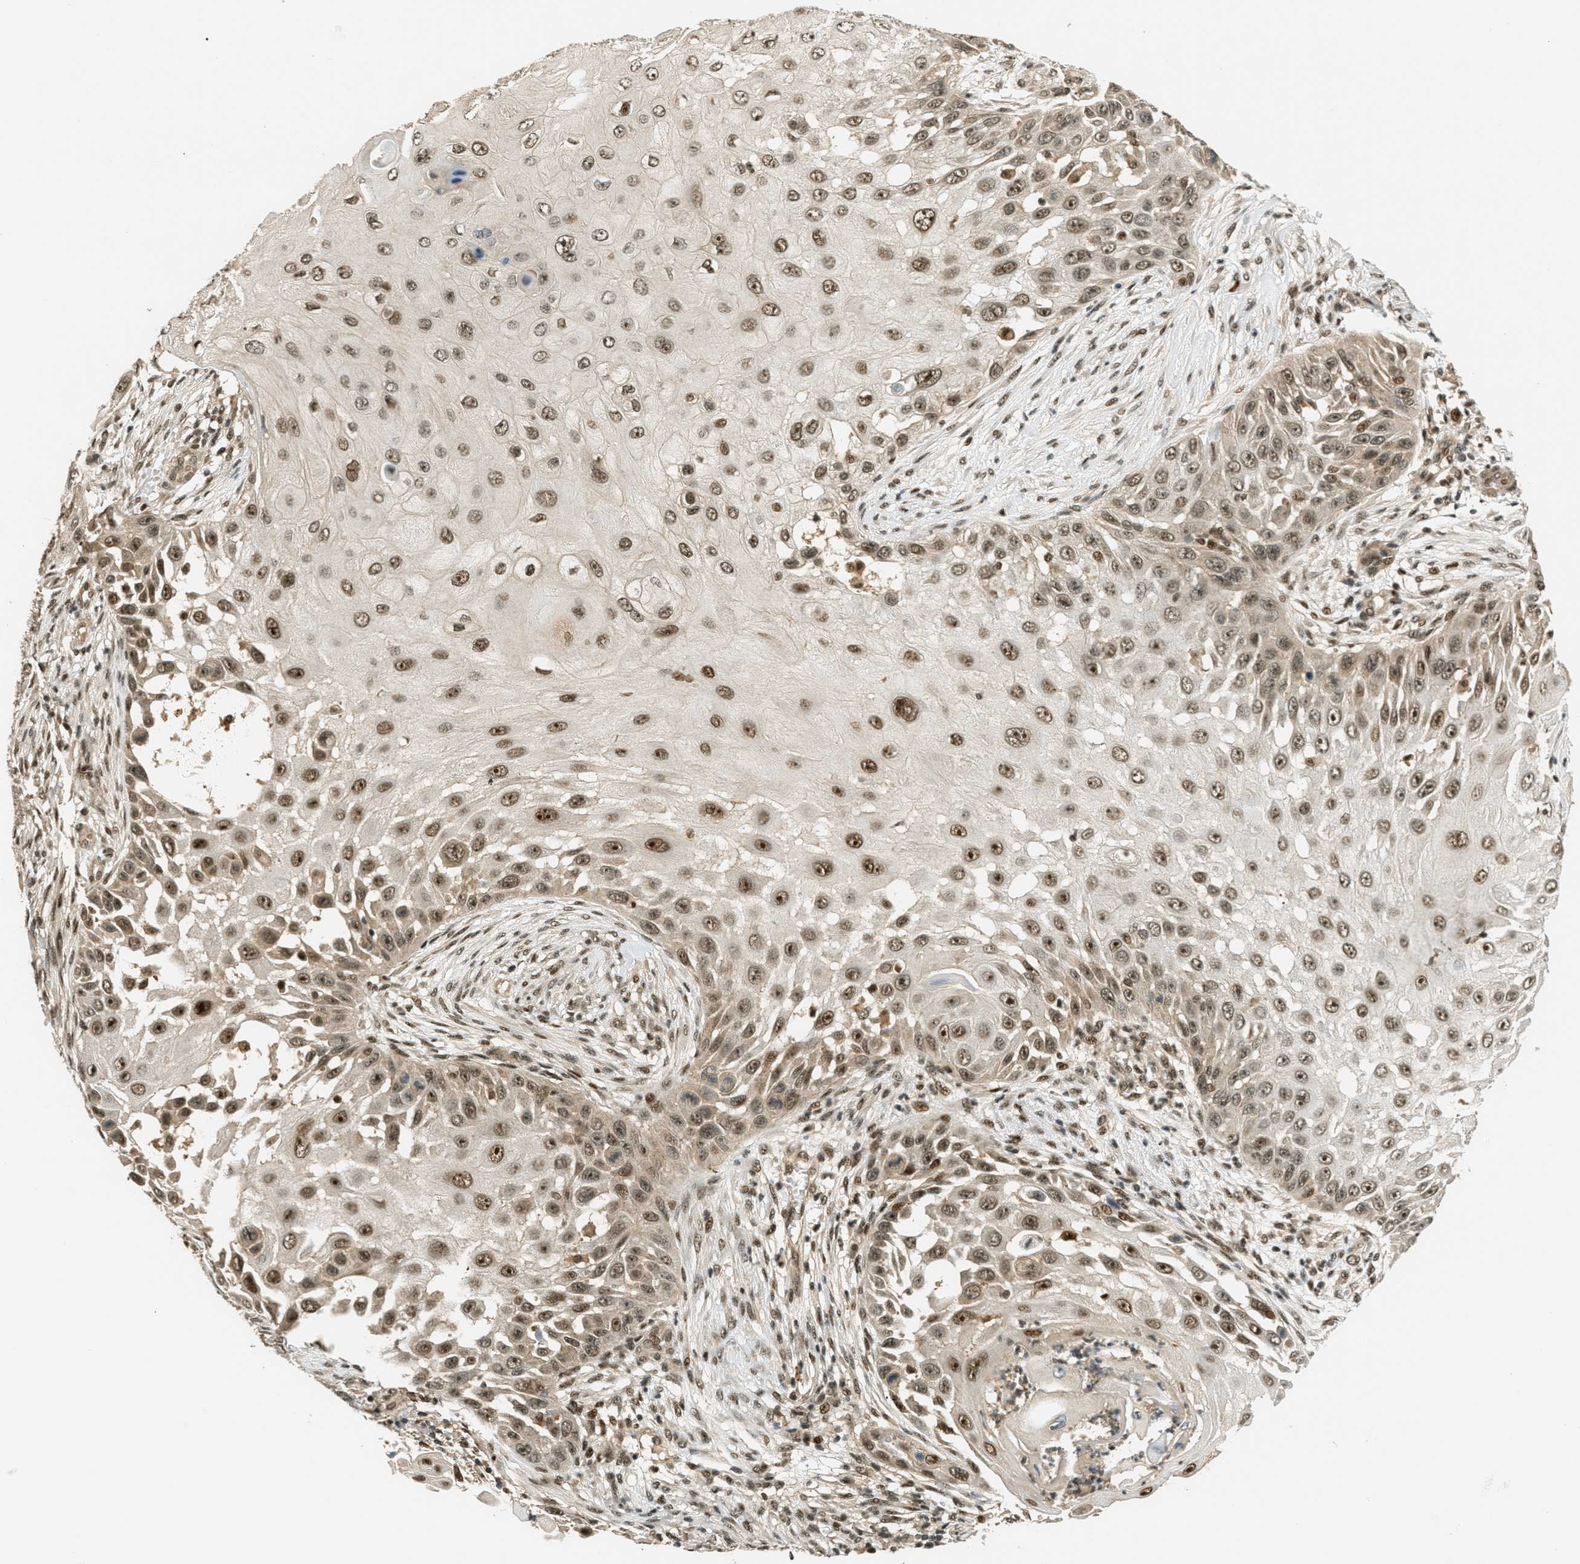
{"staining": {"intensity": "moderate", "quantity": ">75%", "location": "nuclear"}, "tissue": "skin cancer", "cell_type": "Tumor cells", "image_type": "cancer", "snomed": [{"axis": "morphology", "description": "Squamous cell carcinoma, NOS"}, {"axis": "topography", "description": "Skin"}], "caption": "An immunohistochemistry (IHC) photomicrograph of neoplastic tissue is shown. Protein staining in brown highlights moderate nuclear positivity in skin cancer (squamous cell carcinoma) within tumor cells.", "gene": "FOXM1", "patient": {"sex": "female", "age": 44}}